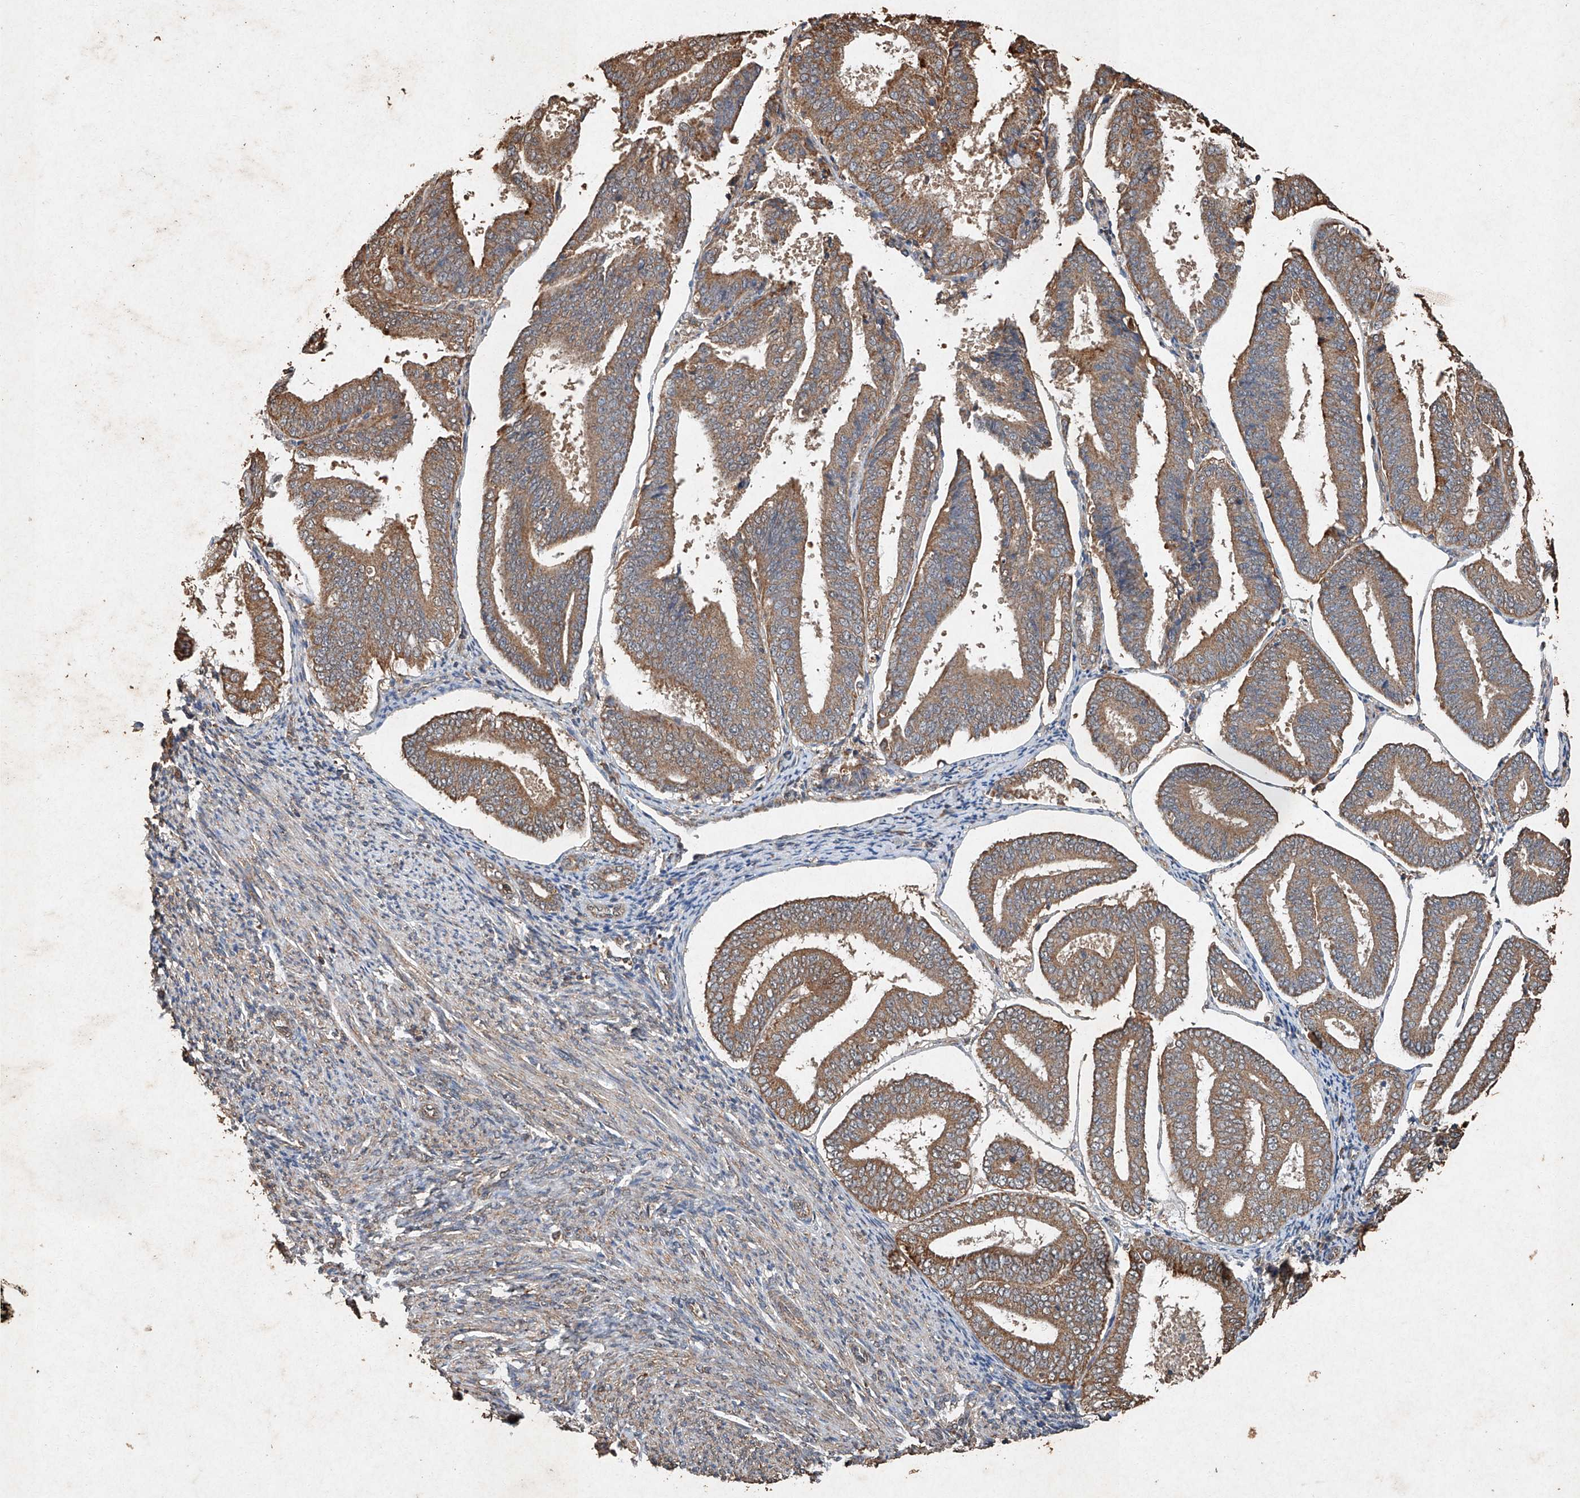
{"staining": {"intensity": "moderate", "quantity": ">75%", "location": "cytoplasmic/membranous"}, "tissue": "endometrial cancer", "cell_type": "Tumor cells", "image_type": "cancer", "snomed": [{"axis": "morphology", "description": "Adenocarcinoma, NOS"}, {"axis": "topography", "description": "Endometrium"}], "caption": "IHC photomicrograph of human adenocarcinoma (endometrial) stained for a protein (brown), which exhibits medium levels of moderate cytoplasmic/membranous positivity in approximately >75% of tumor cells.", "gene": "STK3", "patient": {"sex": "female", "age": 63}}